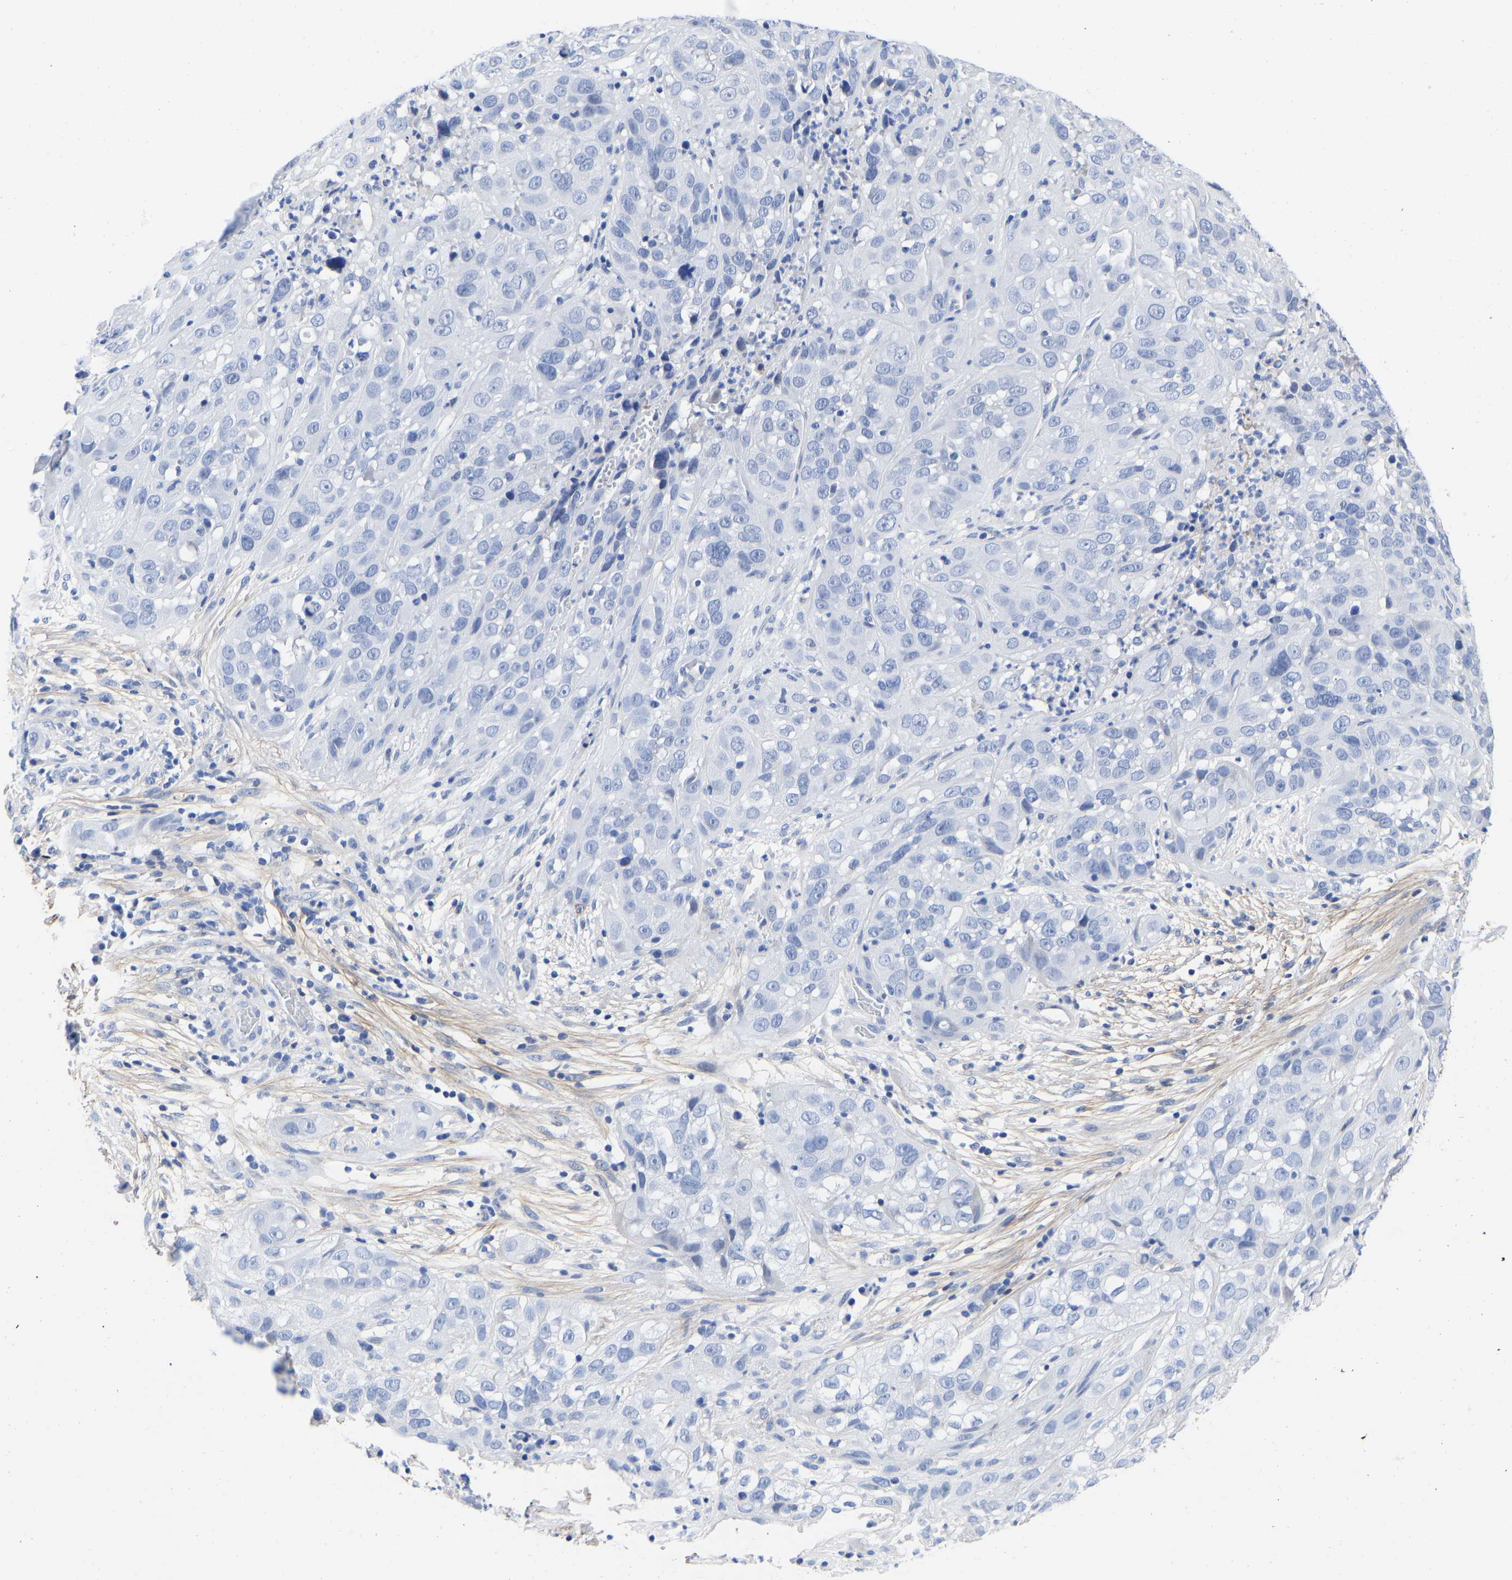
{"staining": {"intensity": "negative", "quantity": "none", "location": "none"}, "tissue": "cervical cancer", "cell_type": "Tumor cells", "image_type": "cancer", "snomed": [{"axis": "morphology", "description": "Squamous cell carcinoma, NOS"}, {"axis": "topography", "description": "Cervix"}], "caption": "This is an immunohistochemistry histopathology image of cervical cancer (squamous cell carcinoma). There is no positivity in tumor cells.", "gene": "GPA33", "patient": {"sex": "female", "age": 32}}